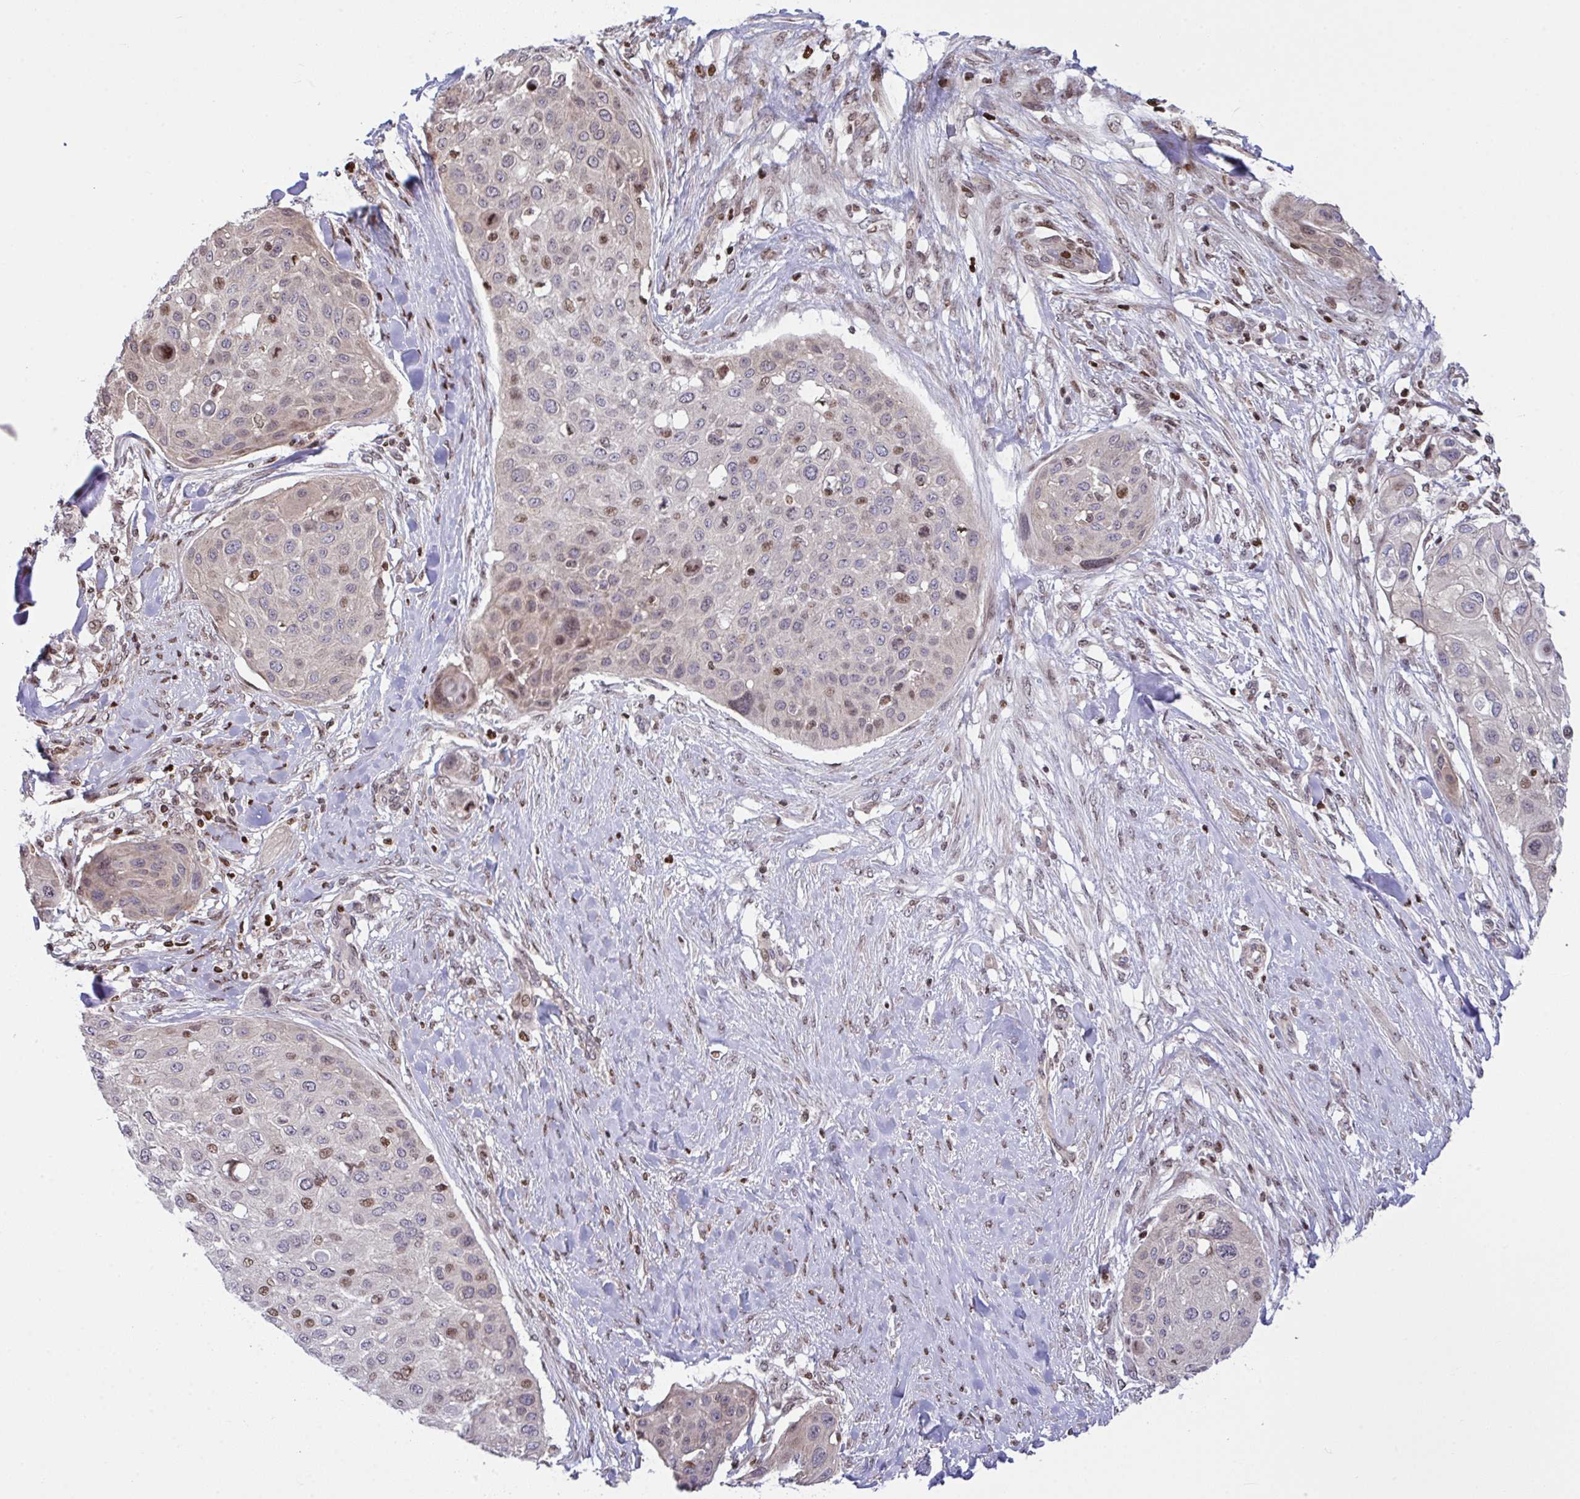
{"staining": {"intensity": "moderate", "quantity": "<25%", "location": "nuclear"}, "tissue": "skin cancer", "cell_type": "Tumor cells", "image_type": "cancer", "snomed": [{"axis": "morphology", "description": "Squamous cell carcinoma, NOS"}, {"axis": "topography", "description": "Skin"}], "caption": "Tumor cells display moderate nuclear staining in about <25% of cells in skin squamous cell carcinoma. (DAB (3,3'-diaminobenzidine) = brown stain, brightfield microscopy at high magnification).", "gene": "RAPGEF5", "patient": {"sex": "female", "age": 87}}